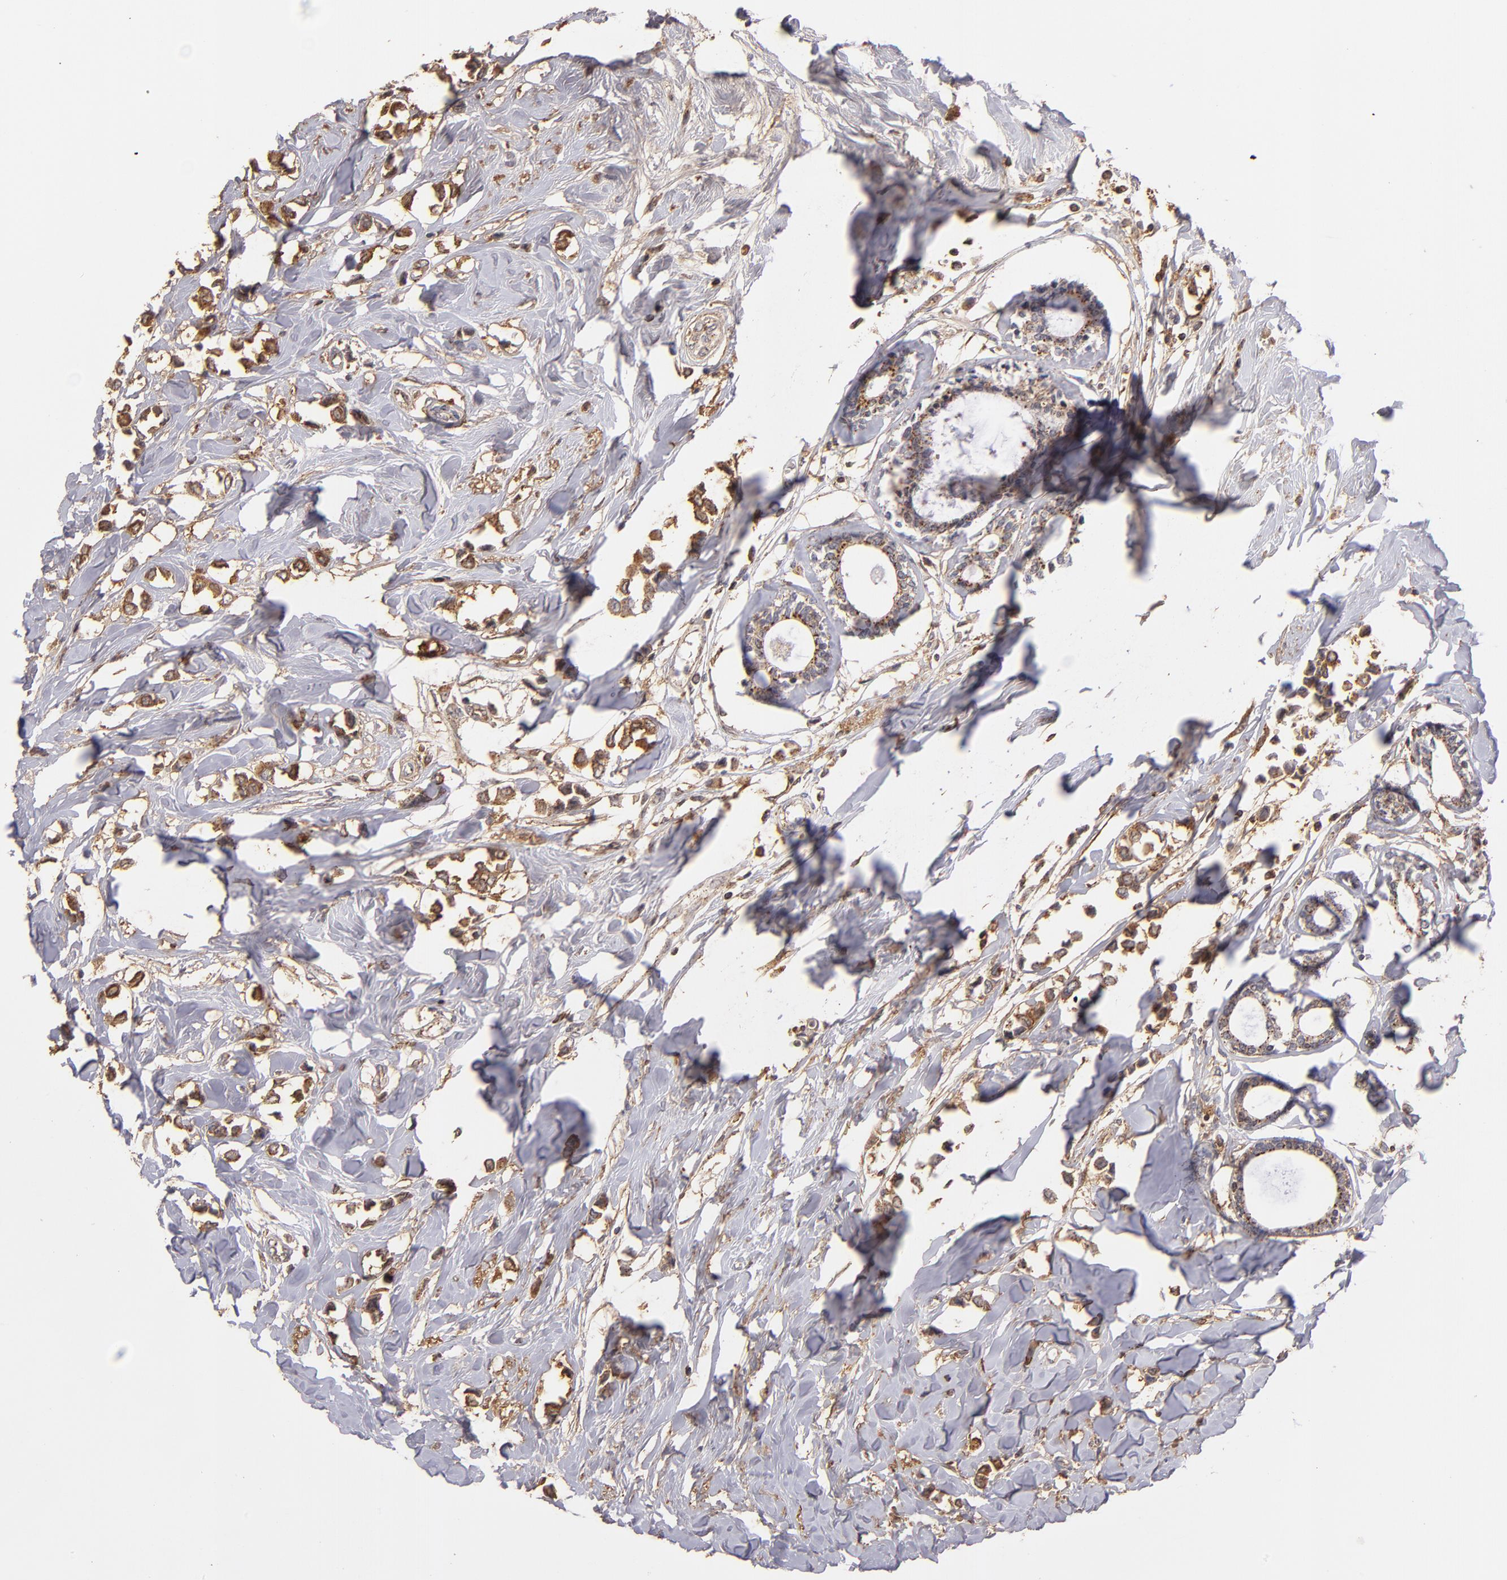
{"staining": {"intensity": "moderate", "quantity": ">75%", "location": "cytoplasmic/membranous"}, "tissue": "breast cancer", "cell_type": "Tumor cells", "image_type": "cancer", "snomed": [{"axis": "morphology", "description": "Lobular carcinoma"}, {"axis": "topography", "description": "Breast"}], "caption": "Moderate cytoplasmic/membranous expression is appreciated in approximately >75% of tumor cells in breast cancer.", "gene": "ZFYVE1", "patient": {"sex": "female", "age": 51}}